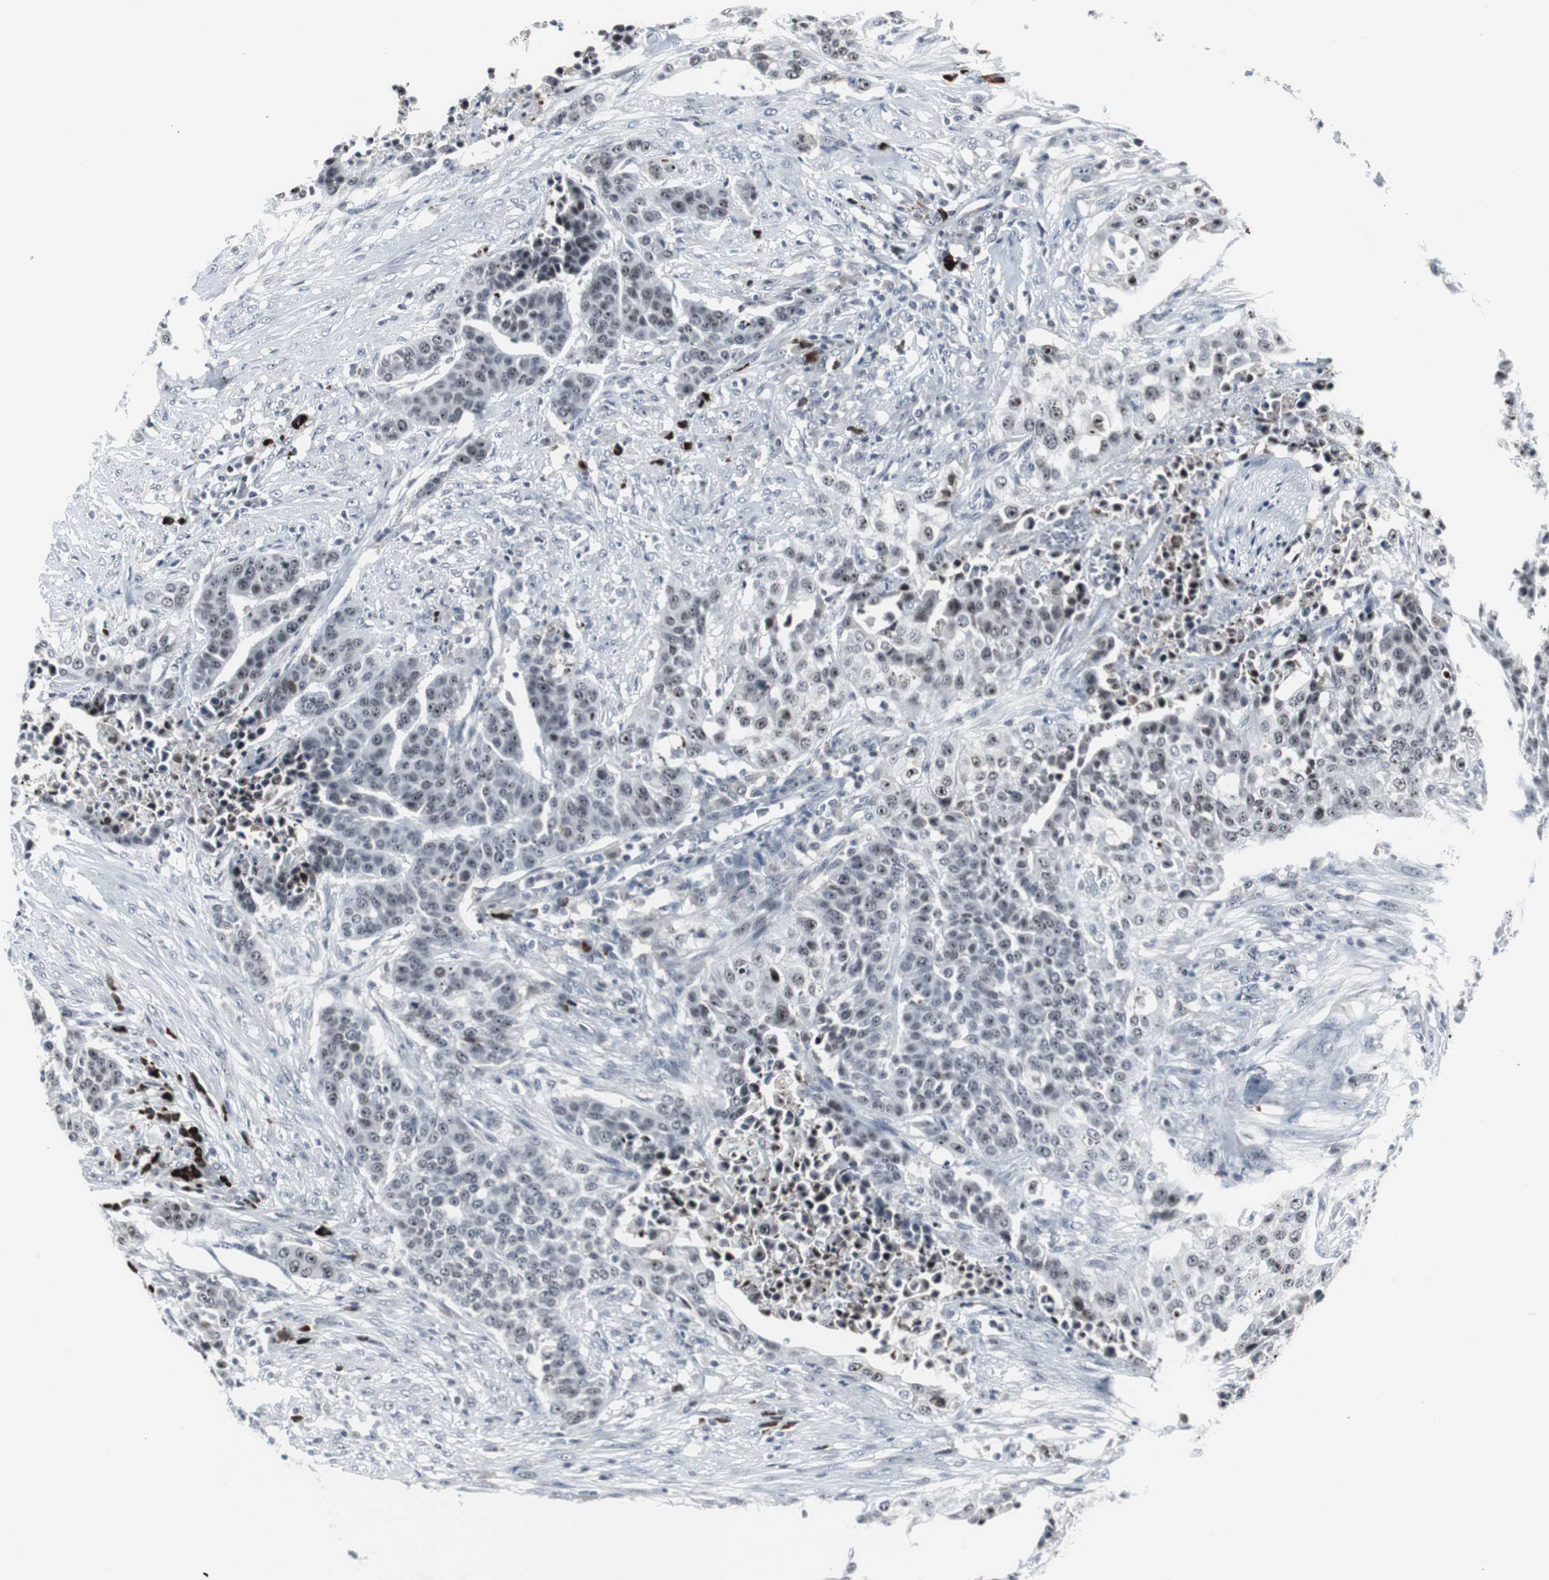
{"staining": {"intensity": "moderate", "quantity": ">75%", "location": "nuclear"}, "tissue": "urothelial cancer", "cell_type": "Tumor cells", "image_type": "cancer", "snomed": [{"axis": "morphology", "description": "Urothelial carcinoma, High grade"}, {"axis": "topography", "description": "Urinary bladder"}], "caption": "High-grade urothelial carcinoma was stained to show a protein in brown. There is medium levels of moderate nuclear positivity in approximately >75% of tumor cells.", "gene": "DOK1", "patient": {"sex": "male", "age": 74}}